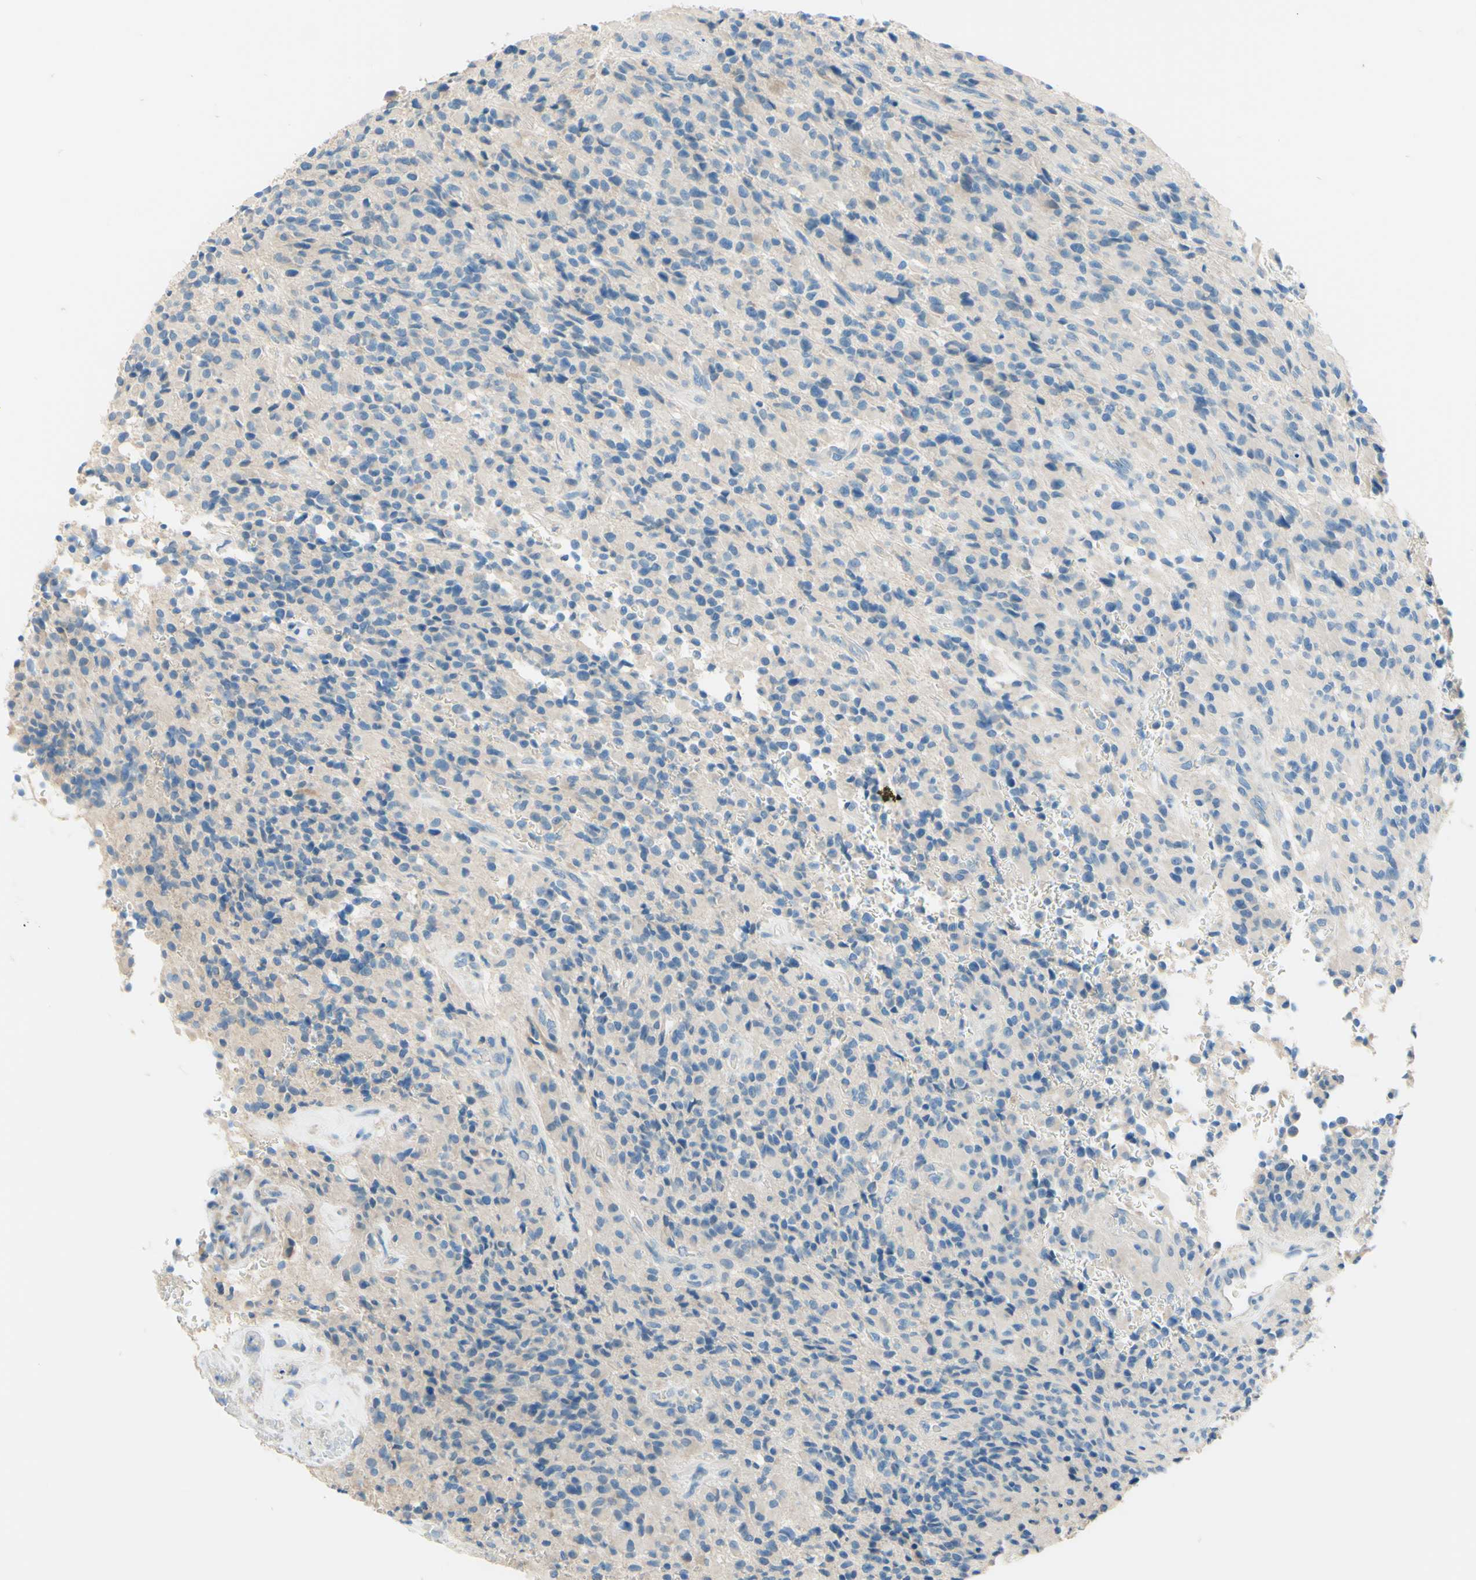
{"staining": {"intensity": "negative", "quantity": "none", "location": "none"}, "tissue": "glioma", "cell_type": "Tumor cells", "image_type": "cancer", "snomed": [{"axis": "morphology", "description": "Glioma, malignant, High grade"}, {"axis": "topography", "description": "Brain"}], "caption": "IHC histopathology image of human malignant glioma (high-grade) stained for a protein (brown), which demonstrates no staining in tumor cells.", "gene": "PASD1", "patient": {"sex": "male", "age": 71}}